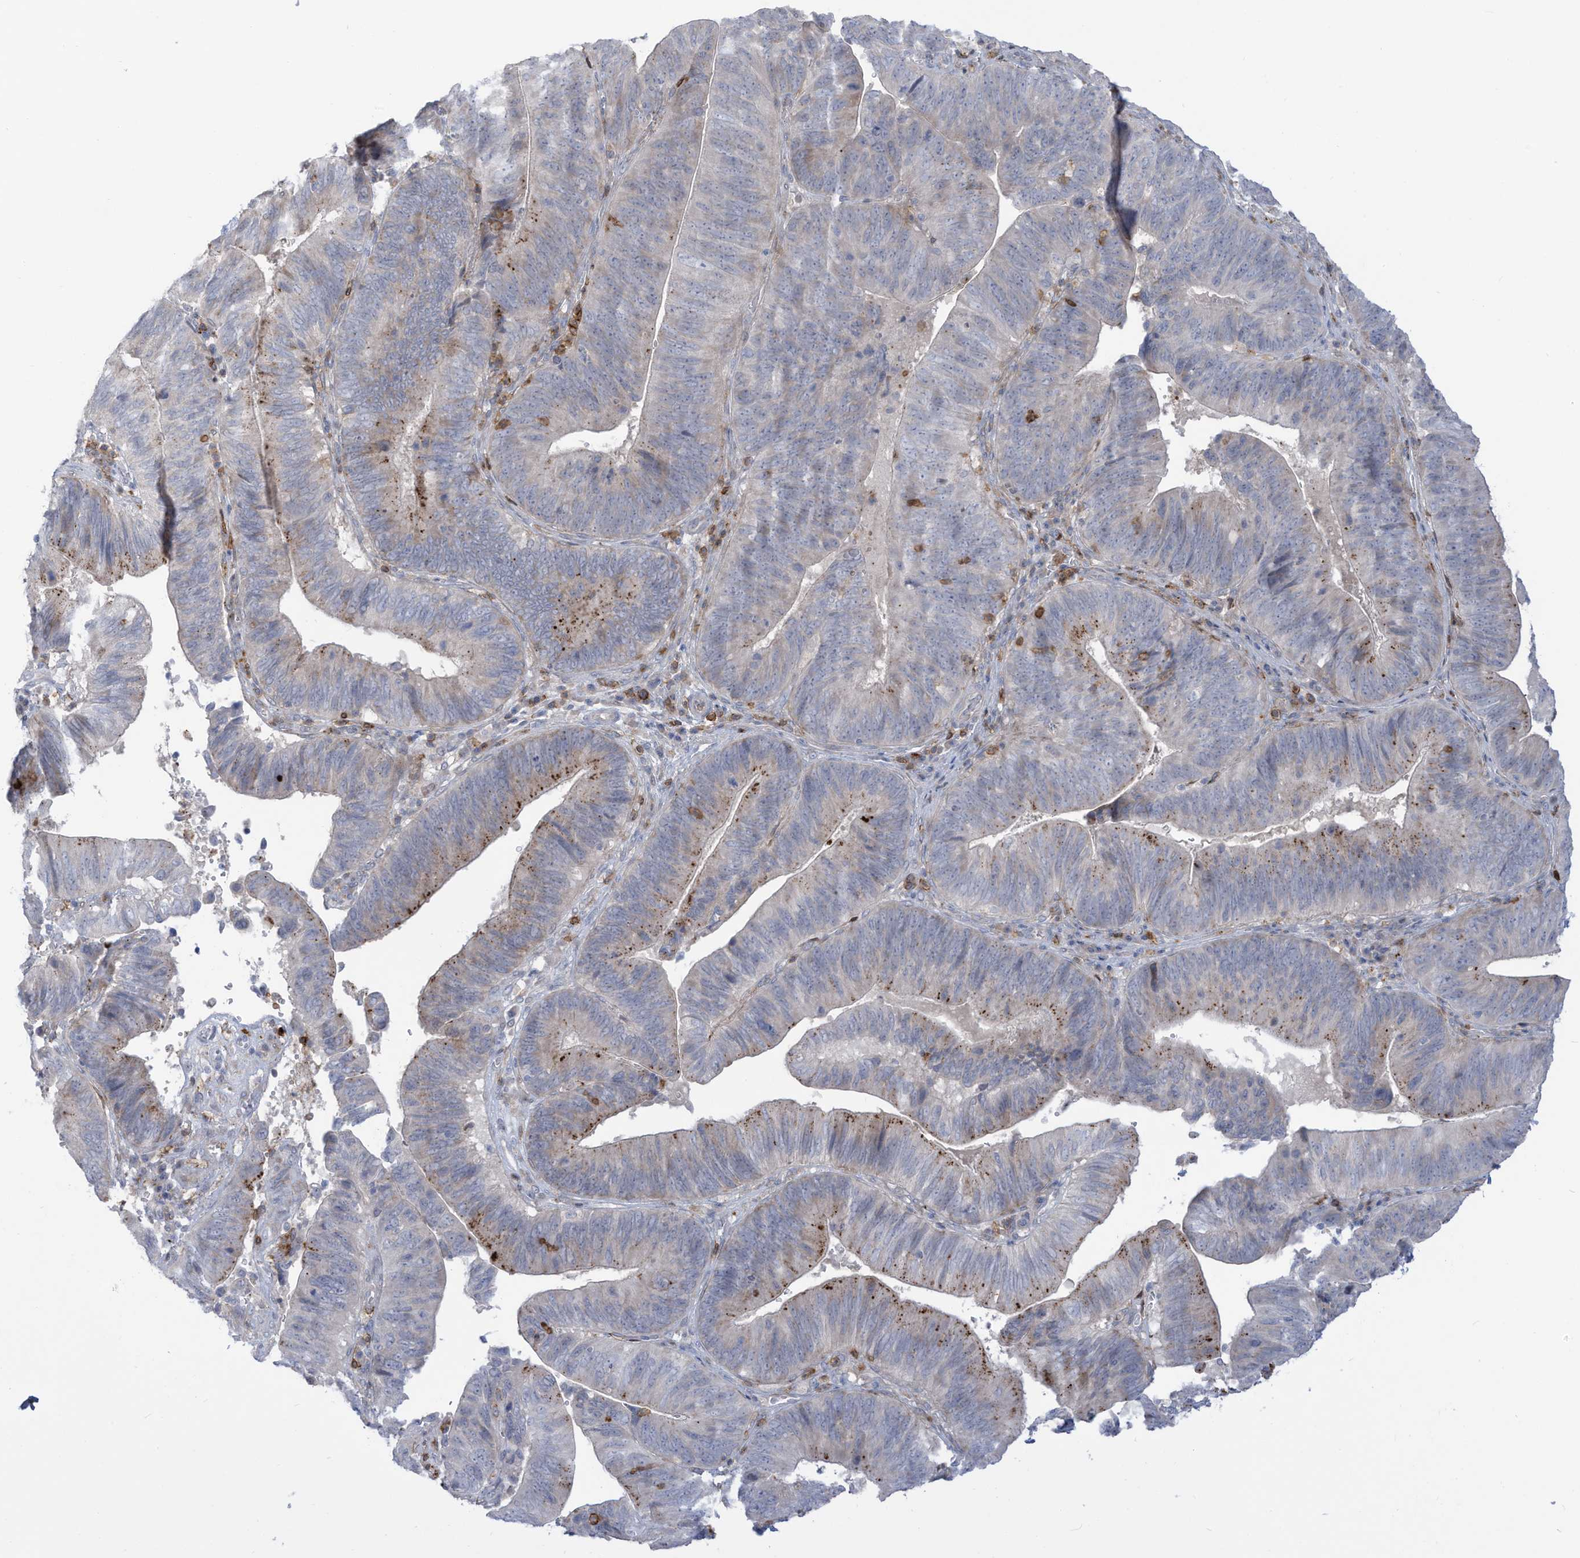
{"staining": {"intensity": "moderate", "quantity": "<25%", "location": "cytoplasmic/membranous"}, "tissue": "pancreatic cancer", "cell_type": "Tumor cells", "image_type": "cancer", "snomed": [{"axis": "morphology", "description": "Adenocarcinoma, NOS"}, {"axis": "topography", "description": "Pancreas"}], "caption": "A brown stain shows moderate cytoplasmic/membranous expression of a protein in human adenocarcinoma (pancreatic) tumor cells.", "gene": "NOTO", "patient": {"sex": "male", "age": 63}}